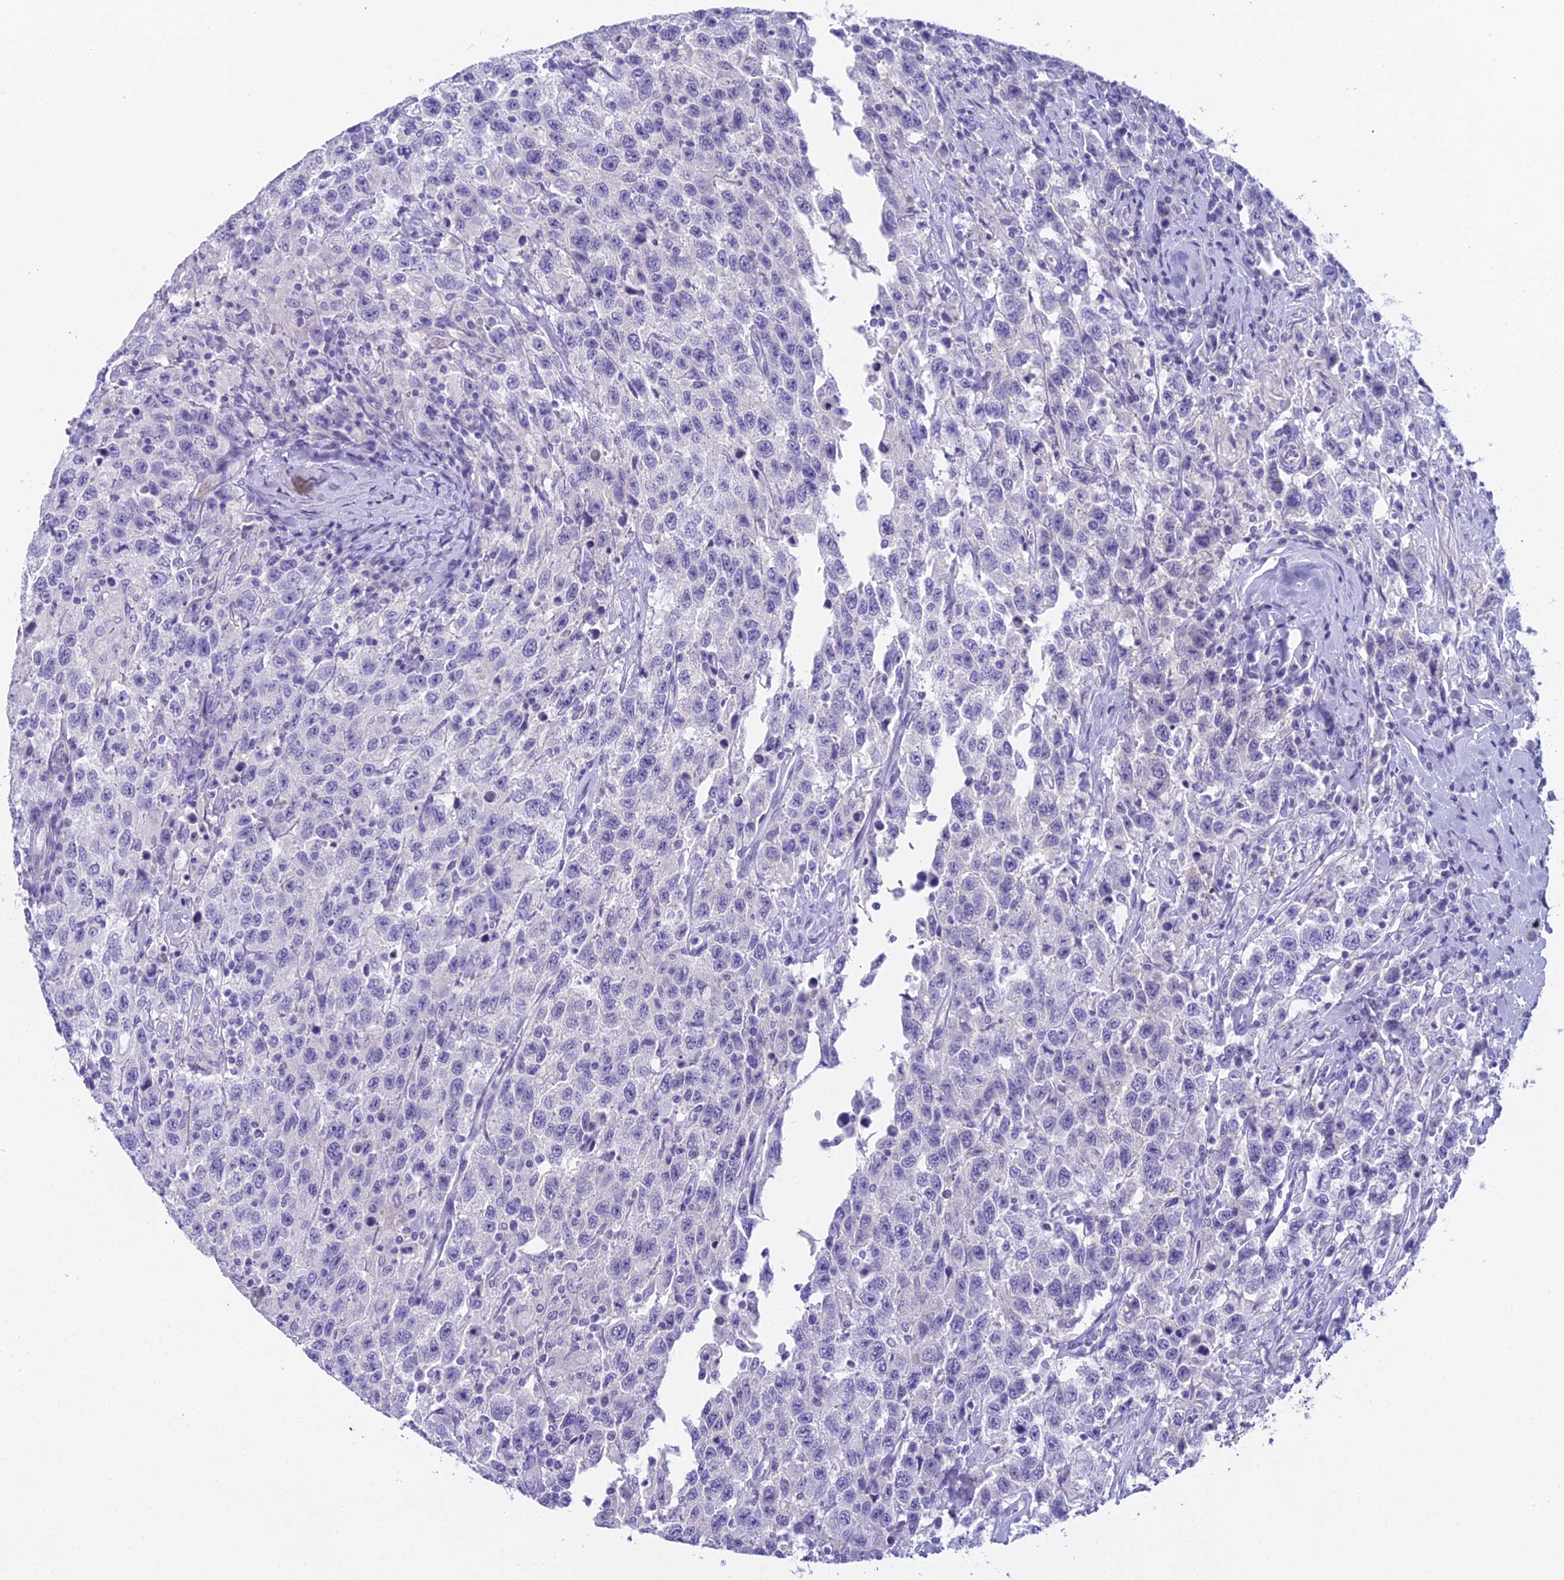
{"staining": {"intensity": "negative", "quantity": "none", "location": "none"}, "tissue": "testis cancer", "cell_type": "Tumor cells", "image_type": "cancer", "snomed": [{"axis": "morphology", "description": "Seminoma, NOS"}, {"axis": "topography", "description": "Testis"}], "caption": "Micrograph shows no significant protein expression in tumor cells of testis cancer. (Brightfield microscopy of DAB (3,3'-diaminobenzidine) immunohistochemistry at high magnification).", "gene": "UNC80", "patient": {"sex": "male", "age": 65}}